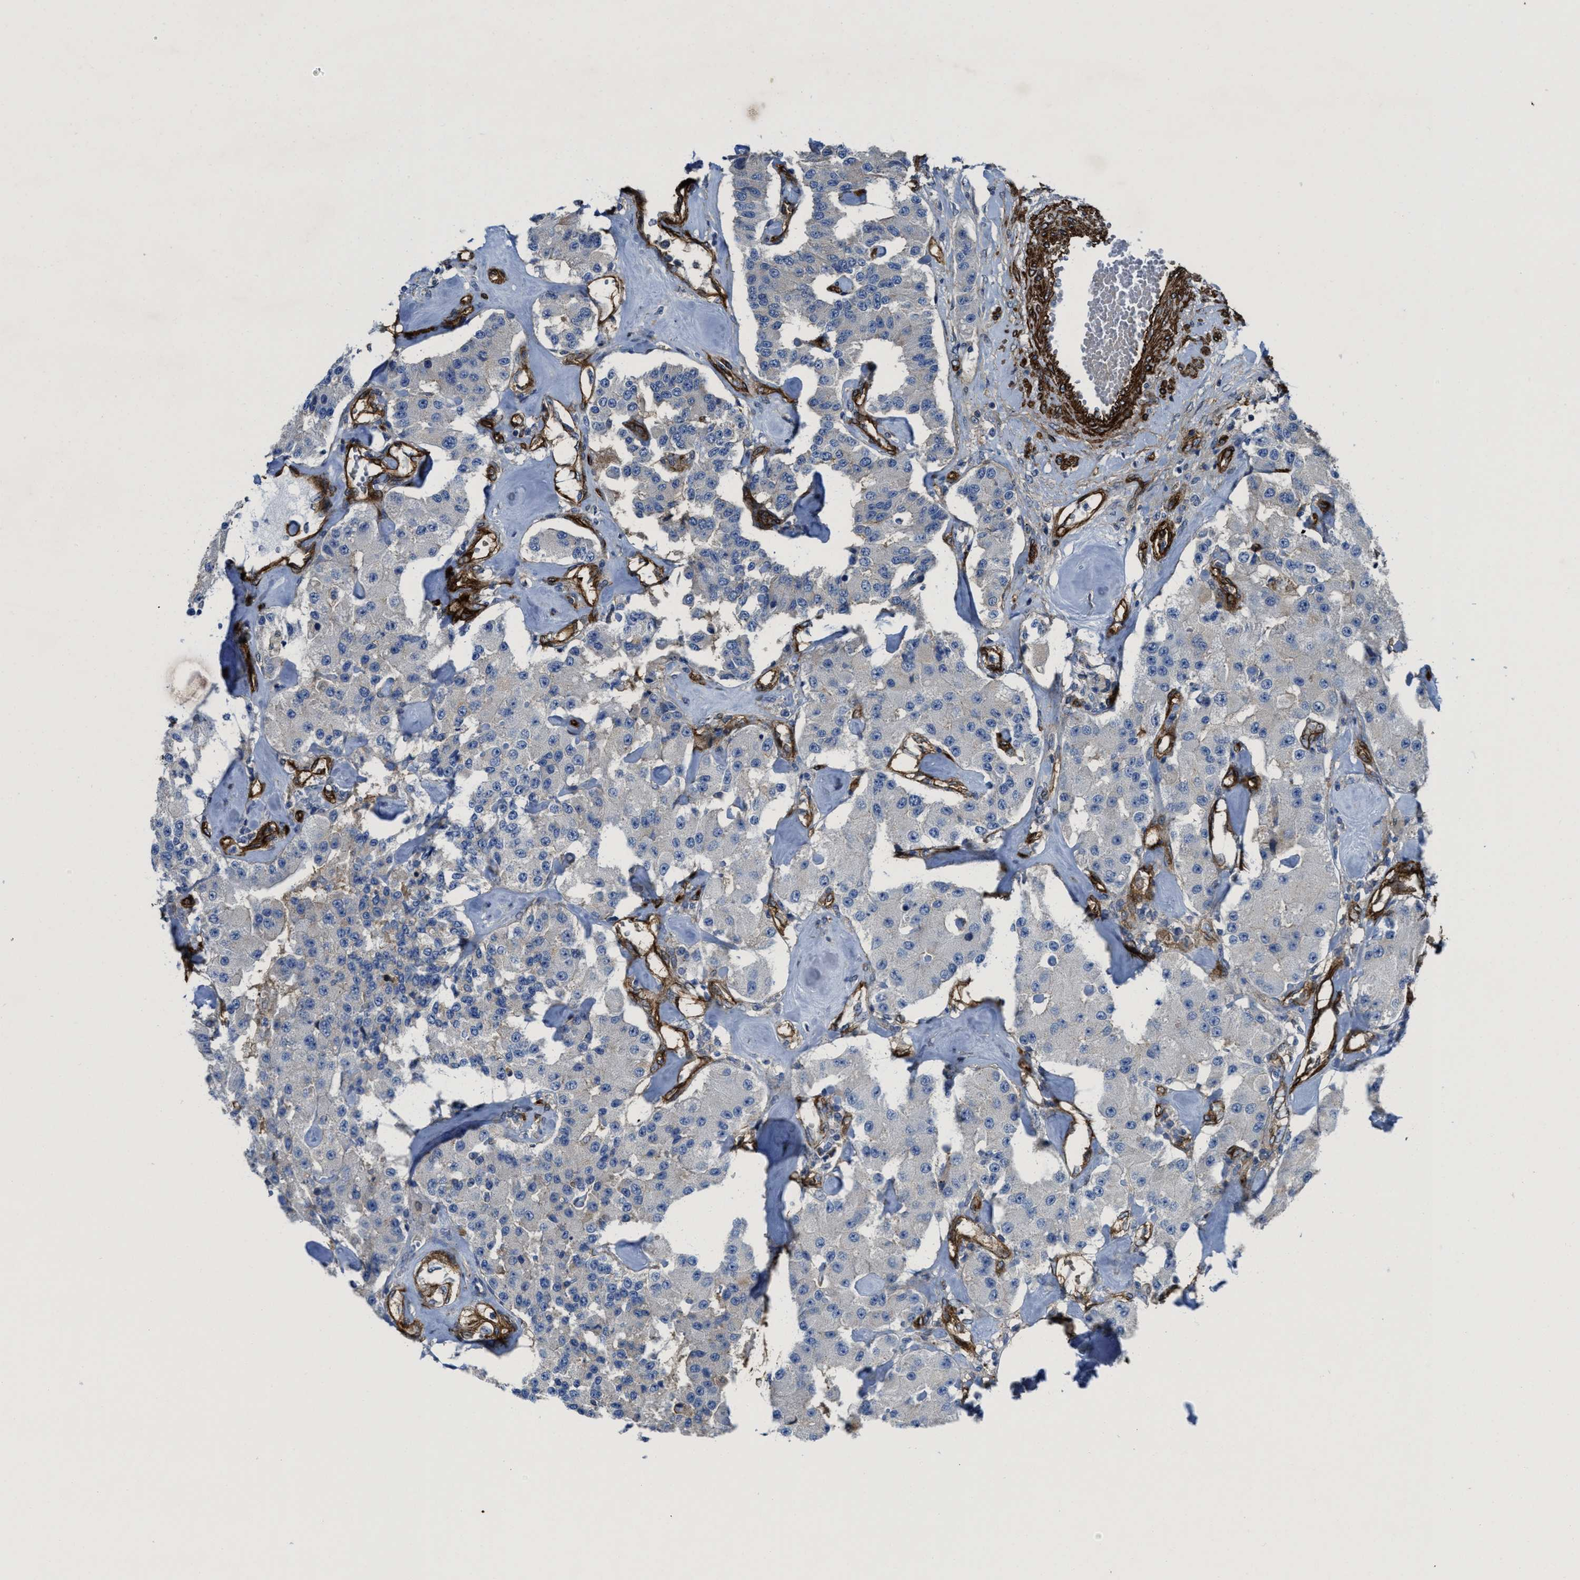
{"staining": {"intensity": "weak", "quantity": "<25%", "location": "cytoplasmic/membranous"}, "tissue": "carcinoid", "cell_type": "Tumor cells", "image_type": "cancer", "snomed": [{"axis": "morphology", "description": "Carcinoid, malignant, NOS"}, {"axis": "topography", "description": "Pancreas"}], "caption": "High magnification brightfield microscopy of carcinoid stained with DAB (3,3'-diaminobenzidine) (brown) and counterstained with hematoxylin (blue): tumor cells show no significant expression.", "gene": "NAB1", "patient": {"sex": "male", "age": 41}}